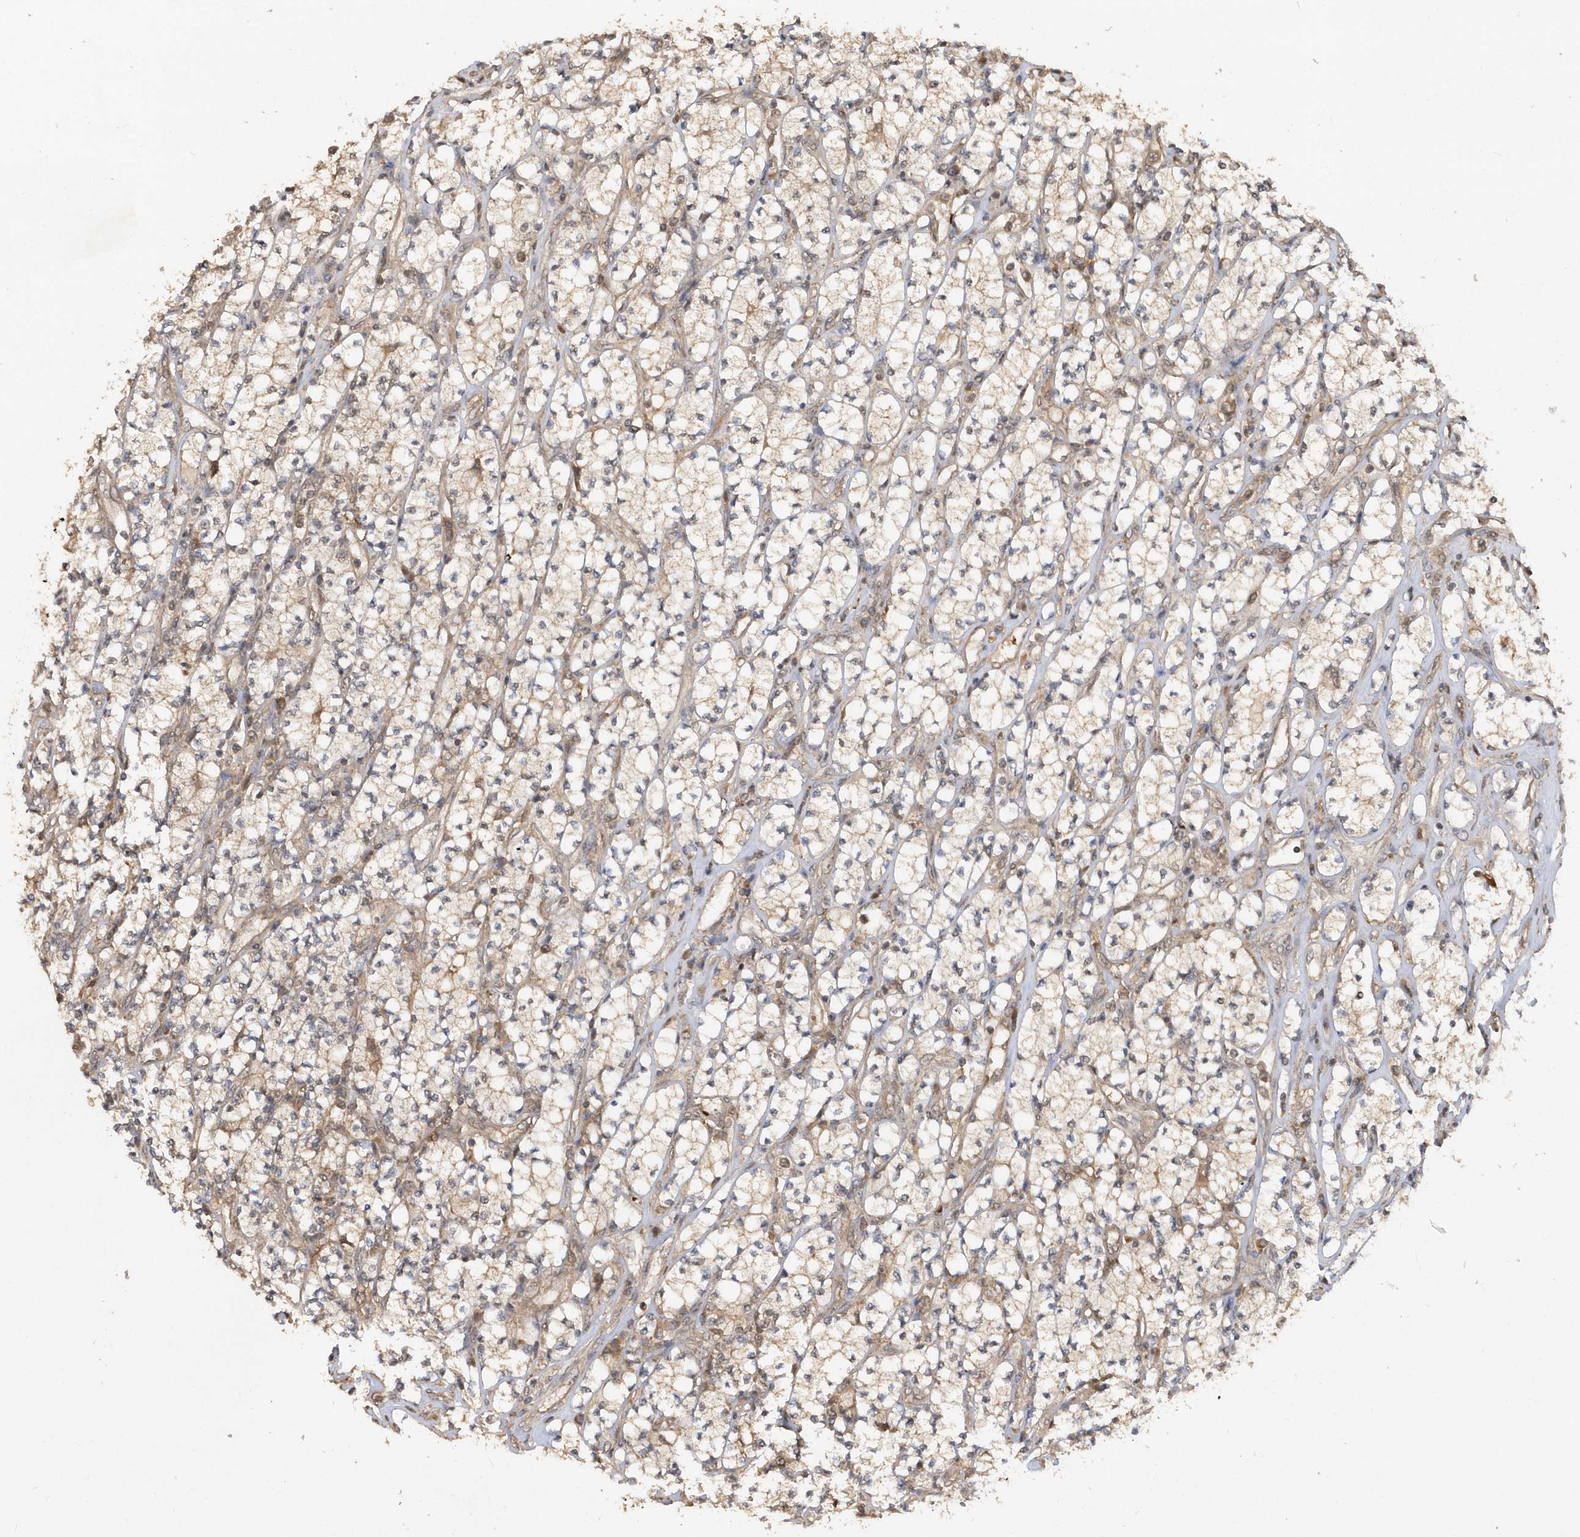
{"staining": {"intensity": "moderate", "quantity": "25%-75%", "location": "cytoplasmic/membranous"}, "tissue": "renal cancer", "cell_type": "Tumor cells", "image_type": "cancer", "snomed": [{"axis": "morphology", "description": "Adenocarcinoma, NOS"}, {"axis": "topography", "description": "Kidney"}], "caption": "This is an image of IHC staining of renal cancer, which shows moderate positivity in the cytoplasmic/membranous of tumor cells.", "gene": "RPE", "patient": {"sex": "male", "age": 77}}